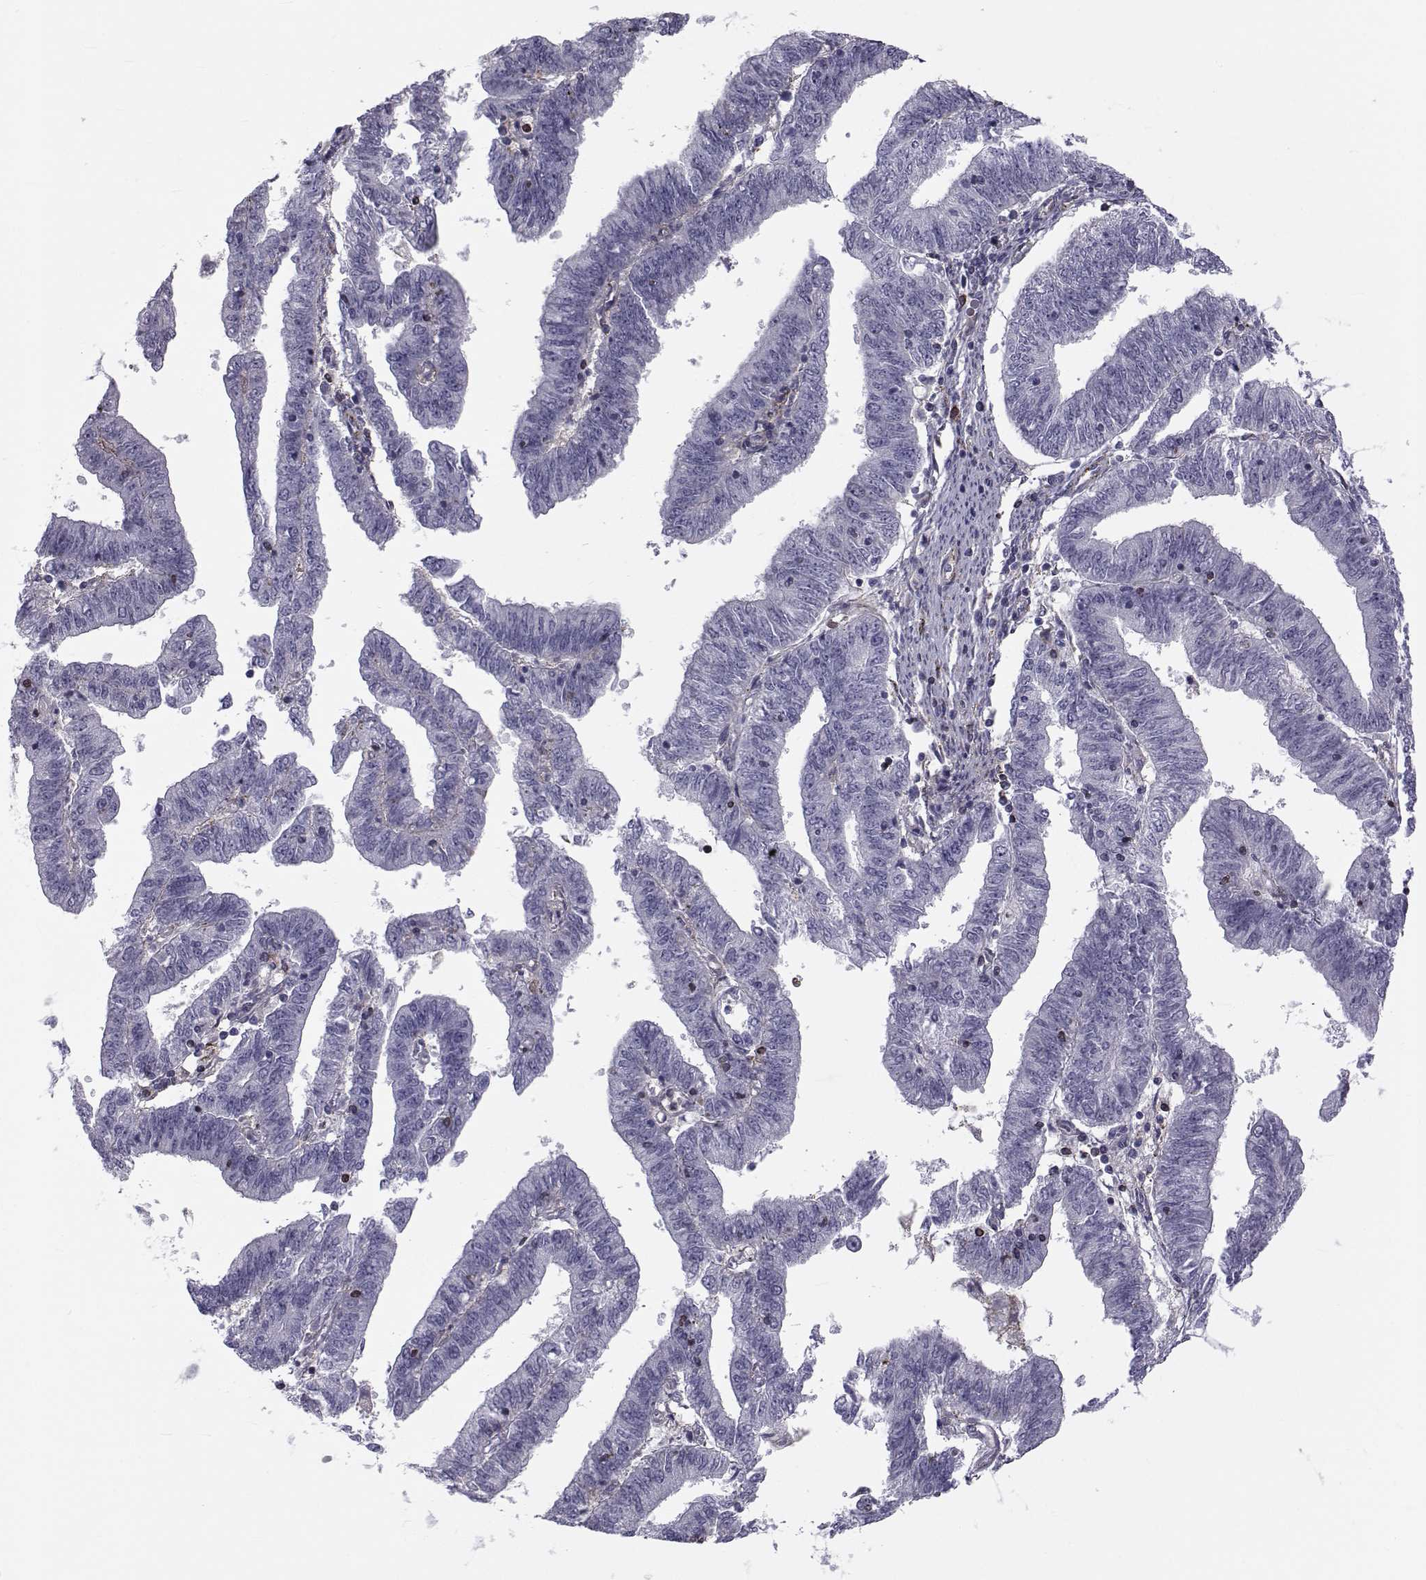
{"staining": {"intensity": "negative", "quantity": "none", "location": "none"}, "tissue": "endometrial cancer", "cell_type": "Tumor cells", "image_type": "cancer", "snomed": [{"axis": "morphology", "description": "Adenocarcinoma, NOS"}, {"axis": "topography", "description": "Endometrium"}], "caption": "Human adenocarcinoma (endometrial) stained for a protein using immunohistochemistry reveals no staining in tumor cells.", "gene": "LRRC27", "patient": {"sex": "female", "age": 82}}